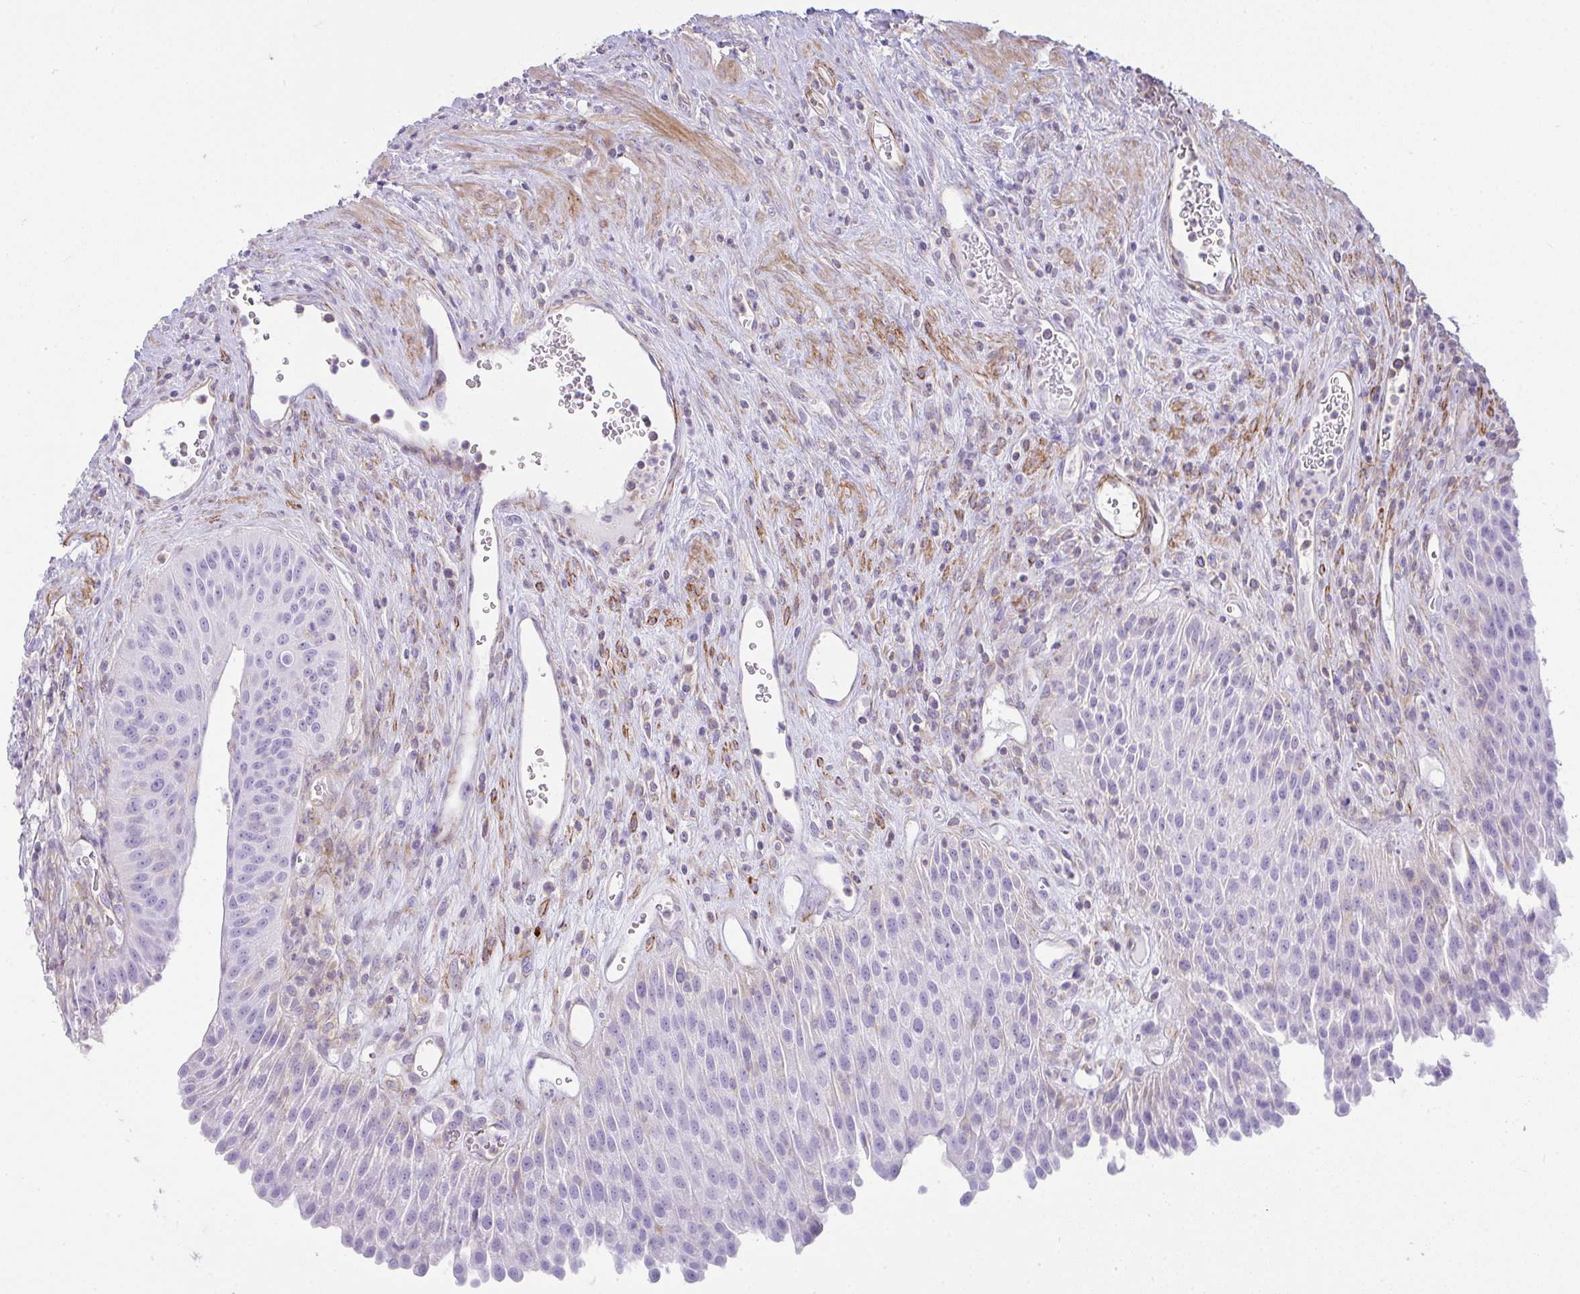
{"staining": {"intensity": "negative", "quantity": "none", "location": "none"}, "tissue": "urinary bladder", "cell_type": "Urothelial cells", "image_type": "normal", "snomed": [{"axis": "morphology", "description": "Normal tissue, NOS"}, {"axis": "topography", "description": "Urinary bladder"}], "caption": "The immunohistochemistry (IHC) photomicrograph has no significant positivity in urothelial cells of urinary bladder. (DAB immunohistochemistry (IHC) with hematoxylin counter stain).", "gene": "CDRT15", "patient": {"sex": "female", "age": 56}}